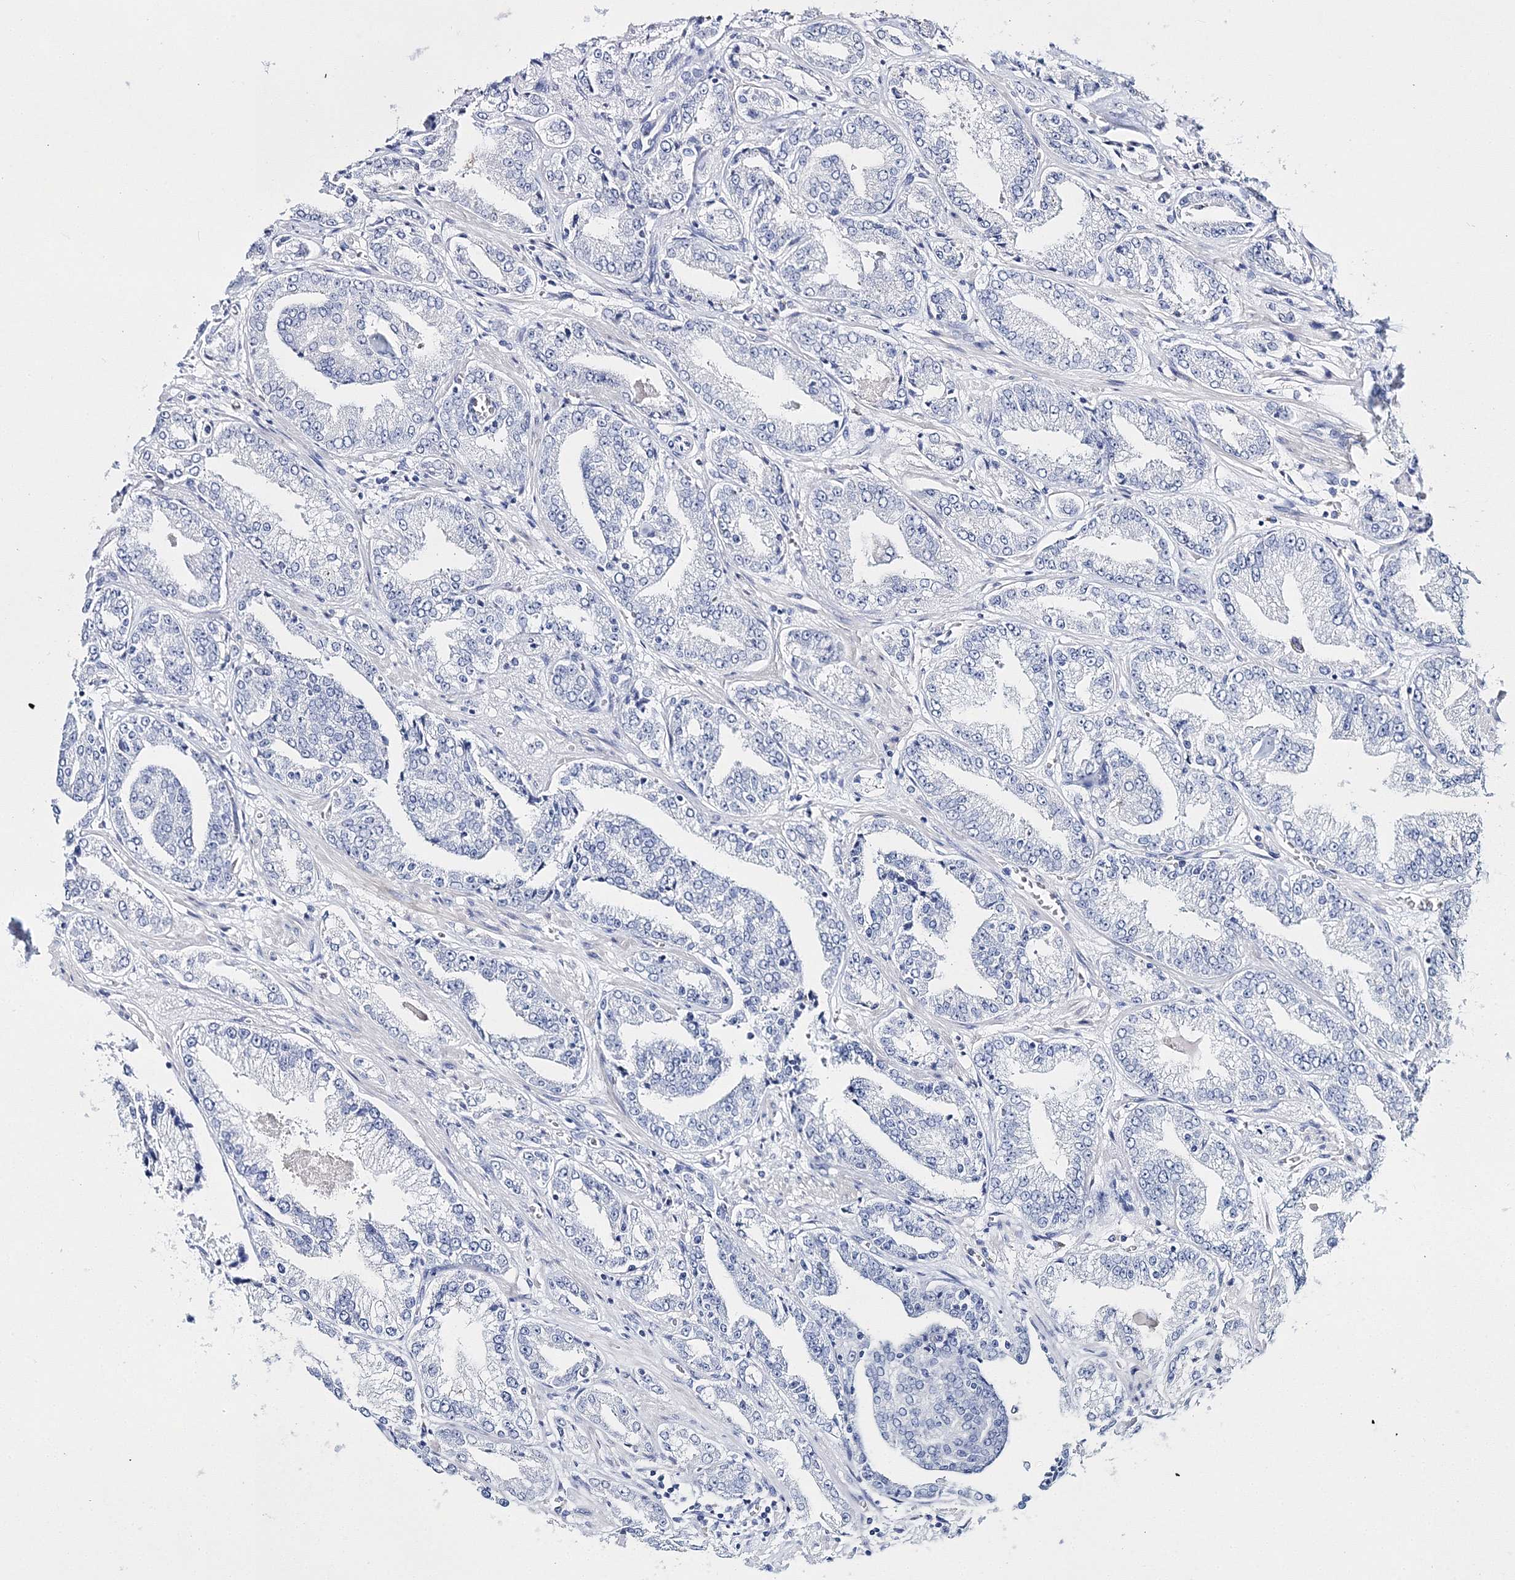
{"staining": {"intensity": "negative", "quantity": "none", "location": "none"}, "tissue": "prostate cancer", "cell_type": "Tumor cells", "image_type": "cancer", "snomed": [{"axis": "morphology", "description": "Adenocarcinoma, High grade"}, {"axis": "topography", "description": "Prostate"}], "caption": "Immunohistochemistry of prostate cancer (high-grade adenocarcinoma) displays no expression in tumor cells.", "gene": "MYOZ2", "patient": {"sex": "male", "age": 71}}